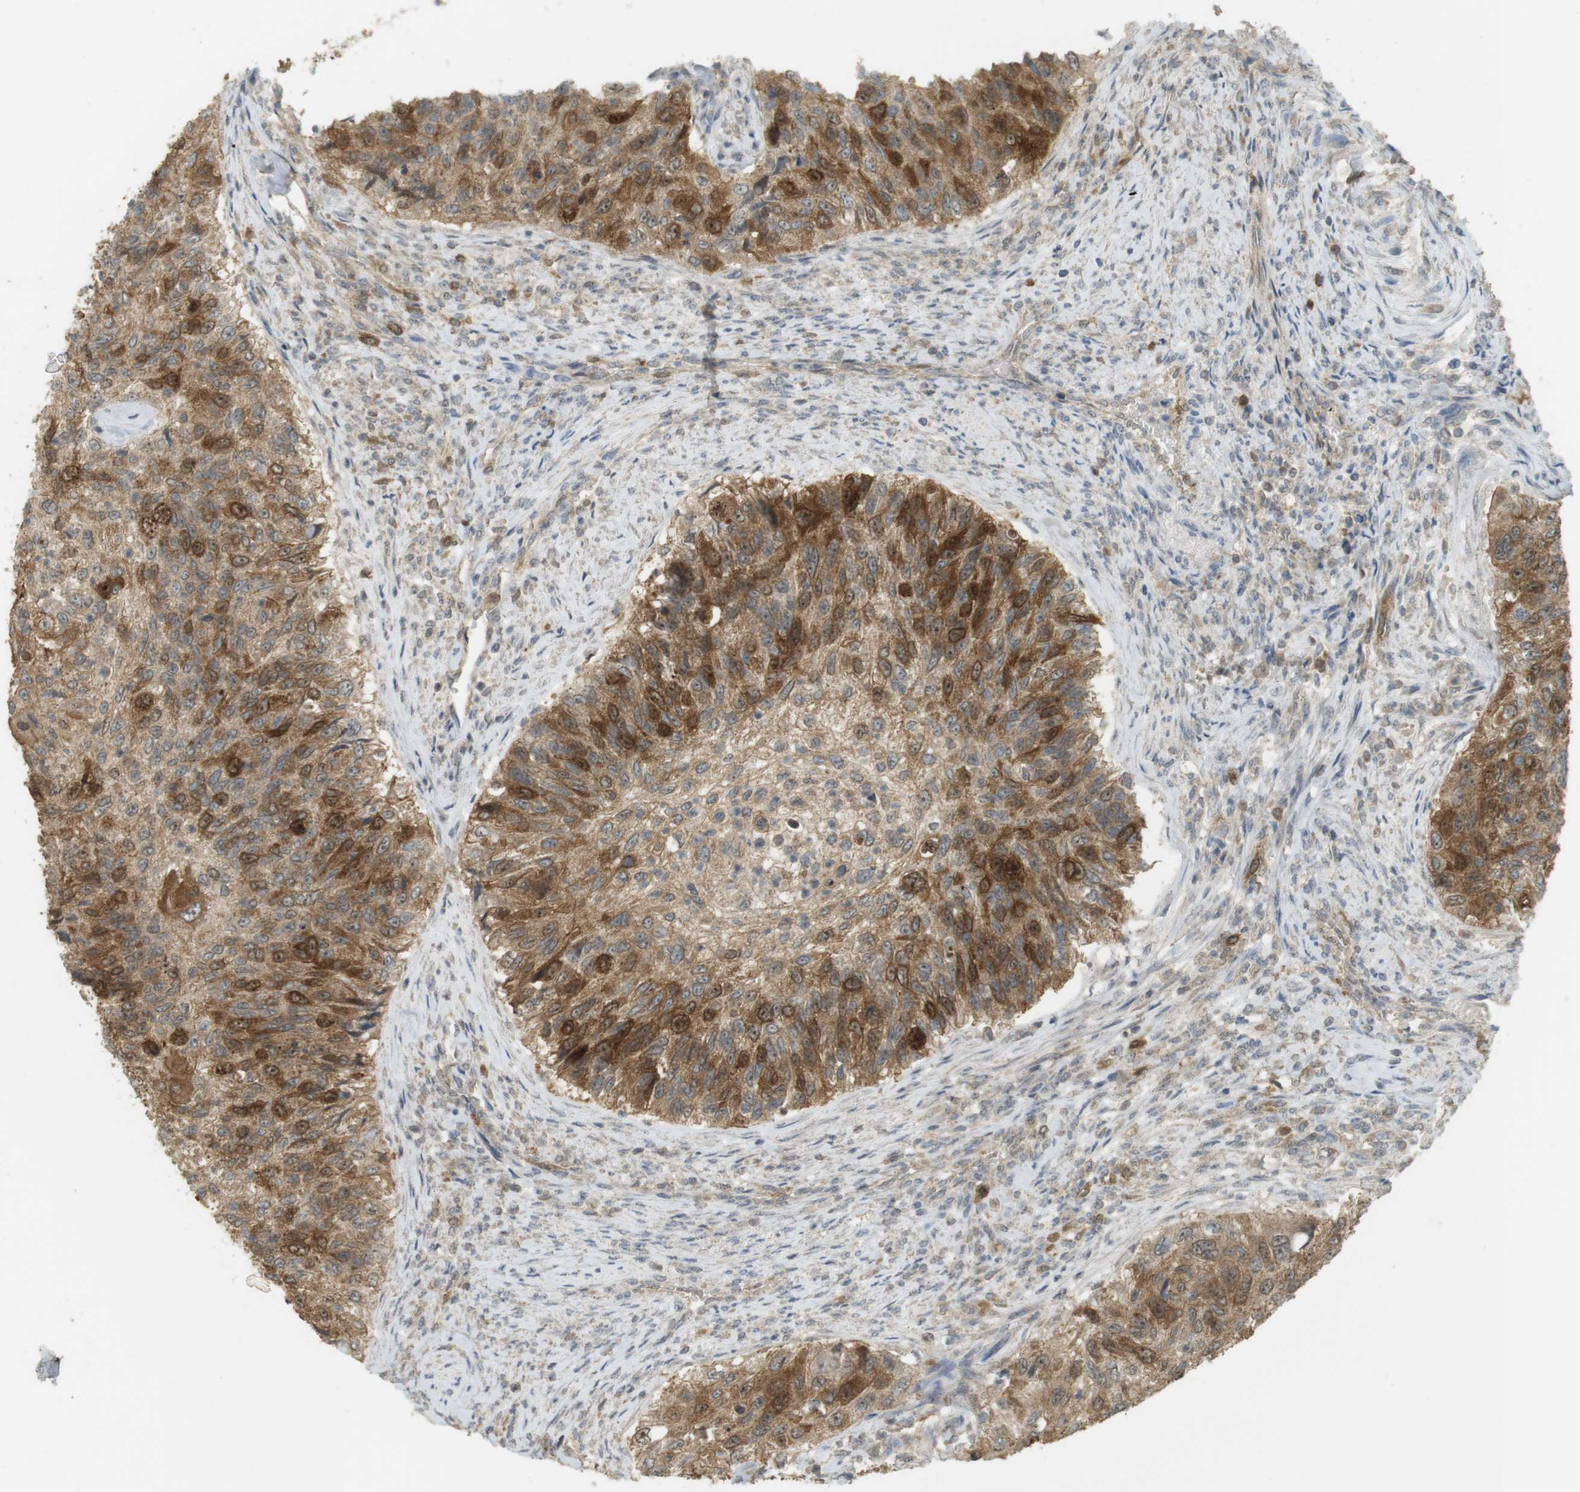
{"staining": {"intensity": "moderate", "quantity": "25%-75%", "location": "cytoplasmic/membranous,nuclear"}, "tissue": "urothelial cancer", "cell_type": "Tumor cells", "image_type": "cancer", "snomed": [{"axis": "morphology", "description": "Urothelial carcinoma, High grade"}, {"axis": "topography", "description": "Urinary bladder"}], "caption": "DAB immunohistochemical staining of urothelial carcinoma (high-grade) reveals moderate cytoplasmic/membranous and nuclear protein positivity in about 25%-75% of tumor cells. Using DAB (3,3'-diaminobenzidine) (brown) and hematoxylin (blue) stains, captured at high magnification using brightfield microscopy.", "gene": "TTK", "patient": {"sex": "female", "age": 60}}